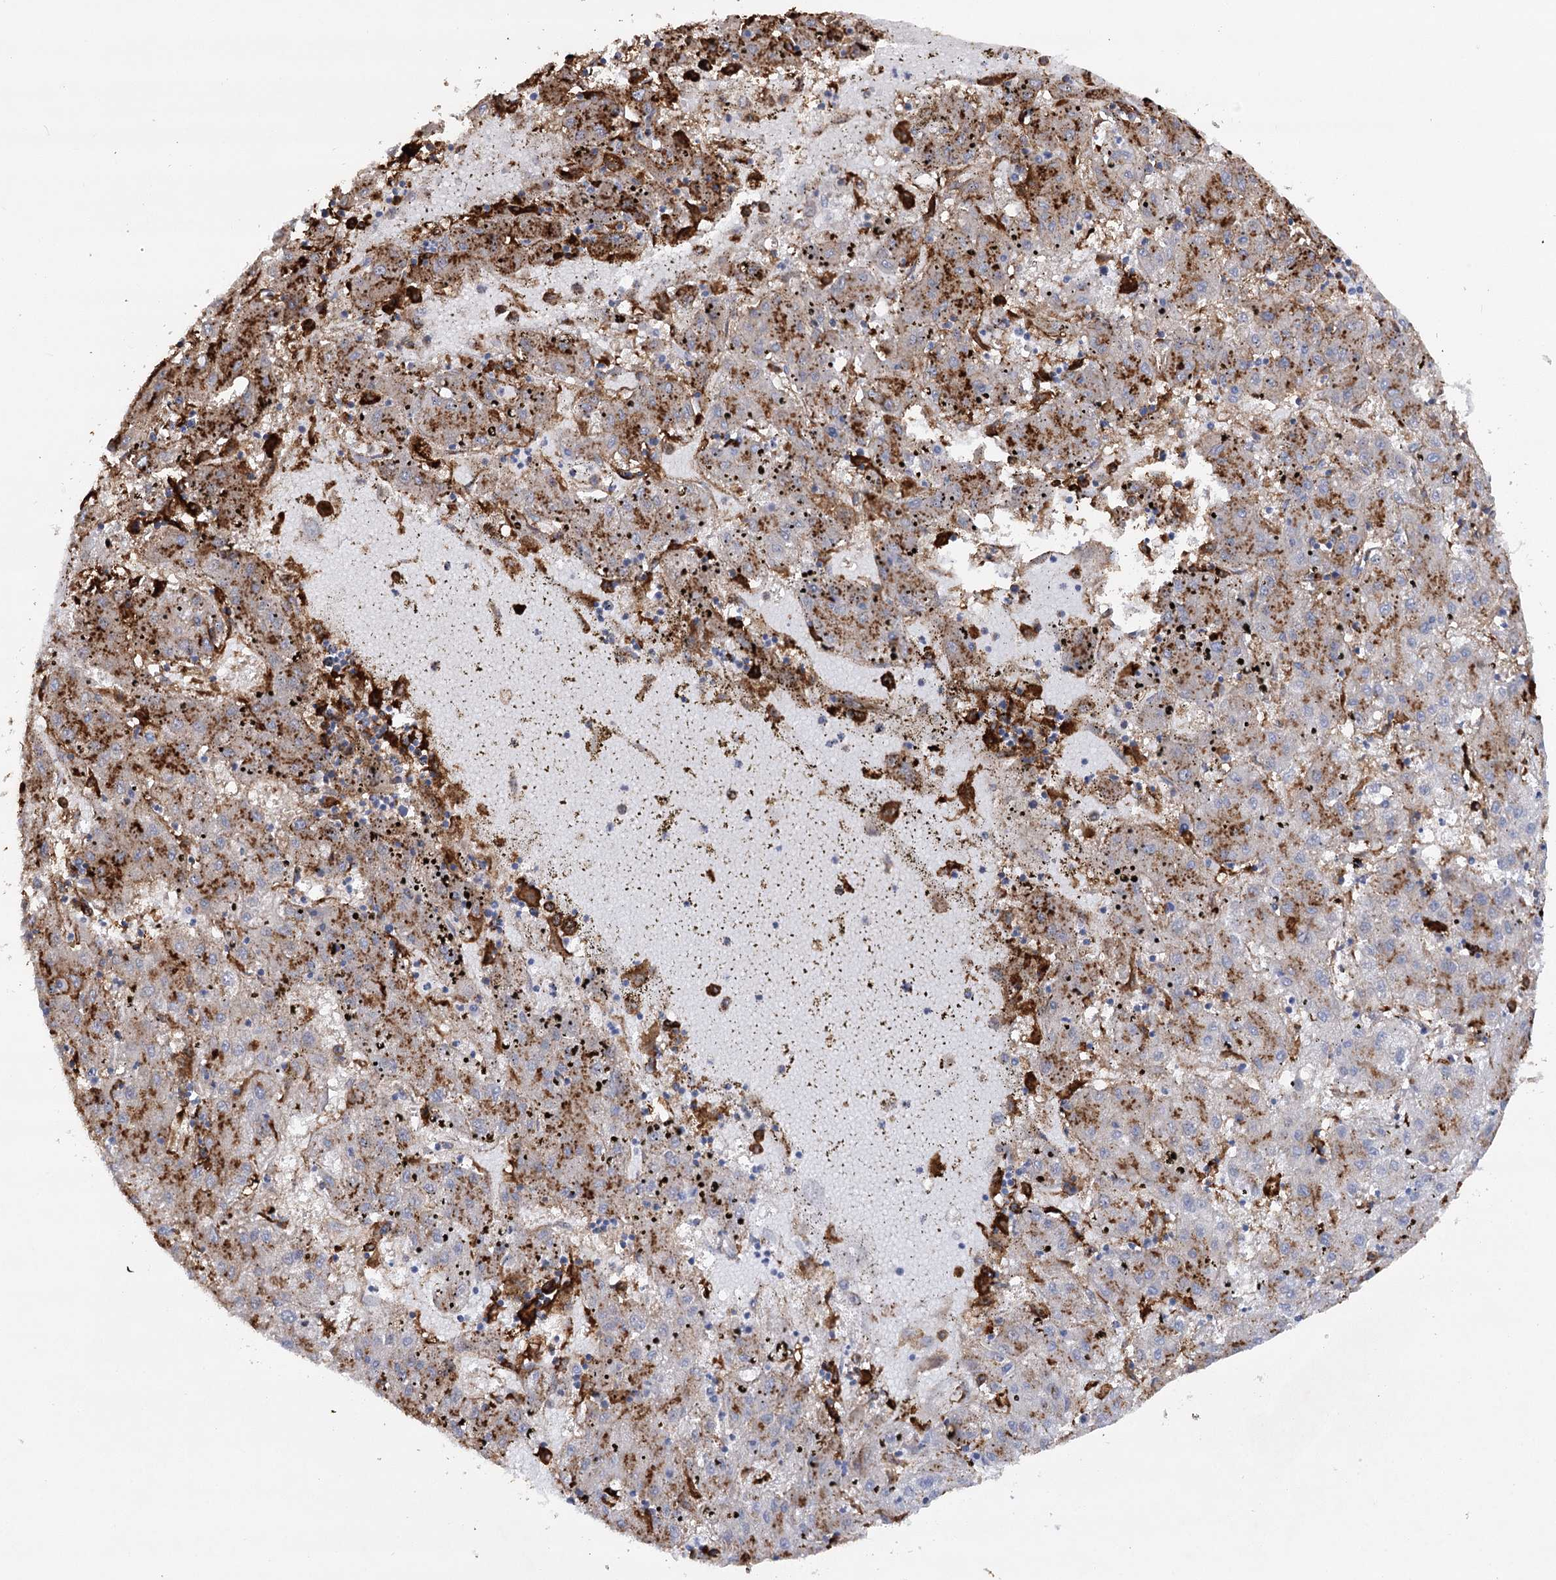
{"staining": {"intensity": "moderate", "quantity": "25%-75%", "location": "cytoplasmic/membranous"}, "tissue": "liver cancer", "cell_type": "Tumor cells", "image_type": "cancer", "snomed": [{"axis": "morphology", "description": "Carcinoma, Hepatocellular, NOS"}, {"axis": "topography", "description": "Liver"}], "caption": "Protein staining by IHC displays moderate cytoplasmic/membranous staining in approximately 25%-75% of tumor cells in liver cancer. (DAB IHC, brown staining for protein, blue staining for nuclei).", "gene": "PIWIL4", "patient": {"sex": "male", "age": 72}}